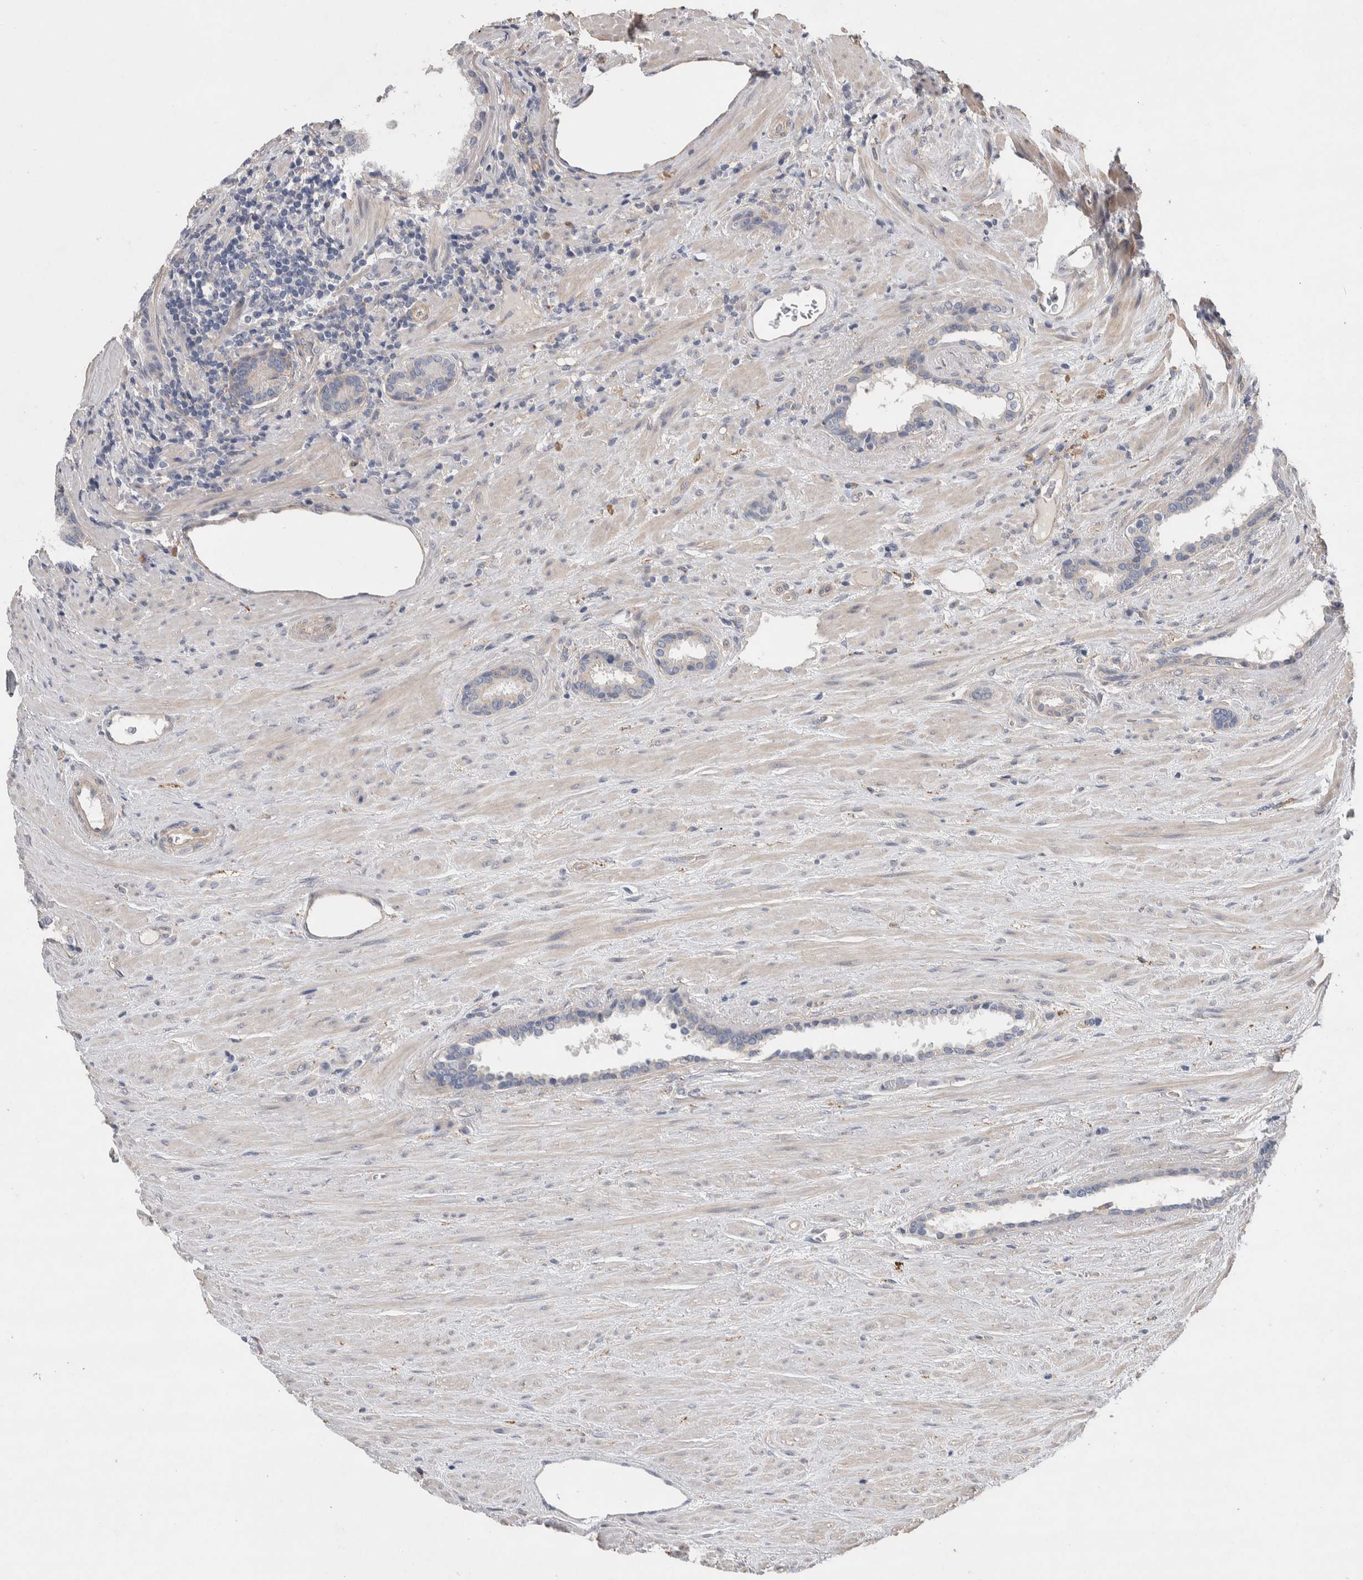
{"staining": {"intensity": "negative", "quantity": "none", "location": "none"}, "tissue": "prostate cancer", "cell_type": "Tumor cells", "image_type": "cancer", "snomed": [{"axis": "morphology", "description": "Adenocarcinoma, High grade"}, {"axis": "topography", "description": "Prostate"}], "caption": "The image reveals no significant positivity in tumor cells of prostate cancer. (IHC, brightfield microscopy, high magnification).", "gene": "GCNA", "patient": {"sex": "male", "age": 71}}